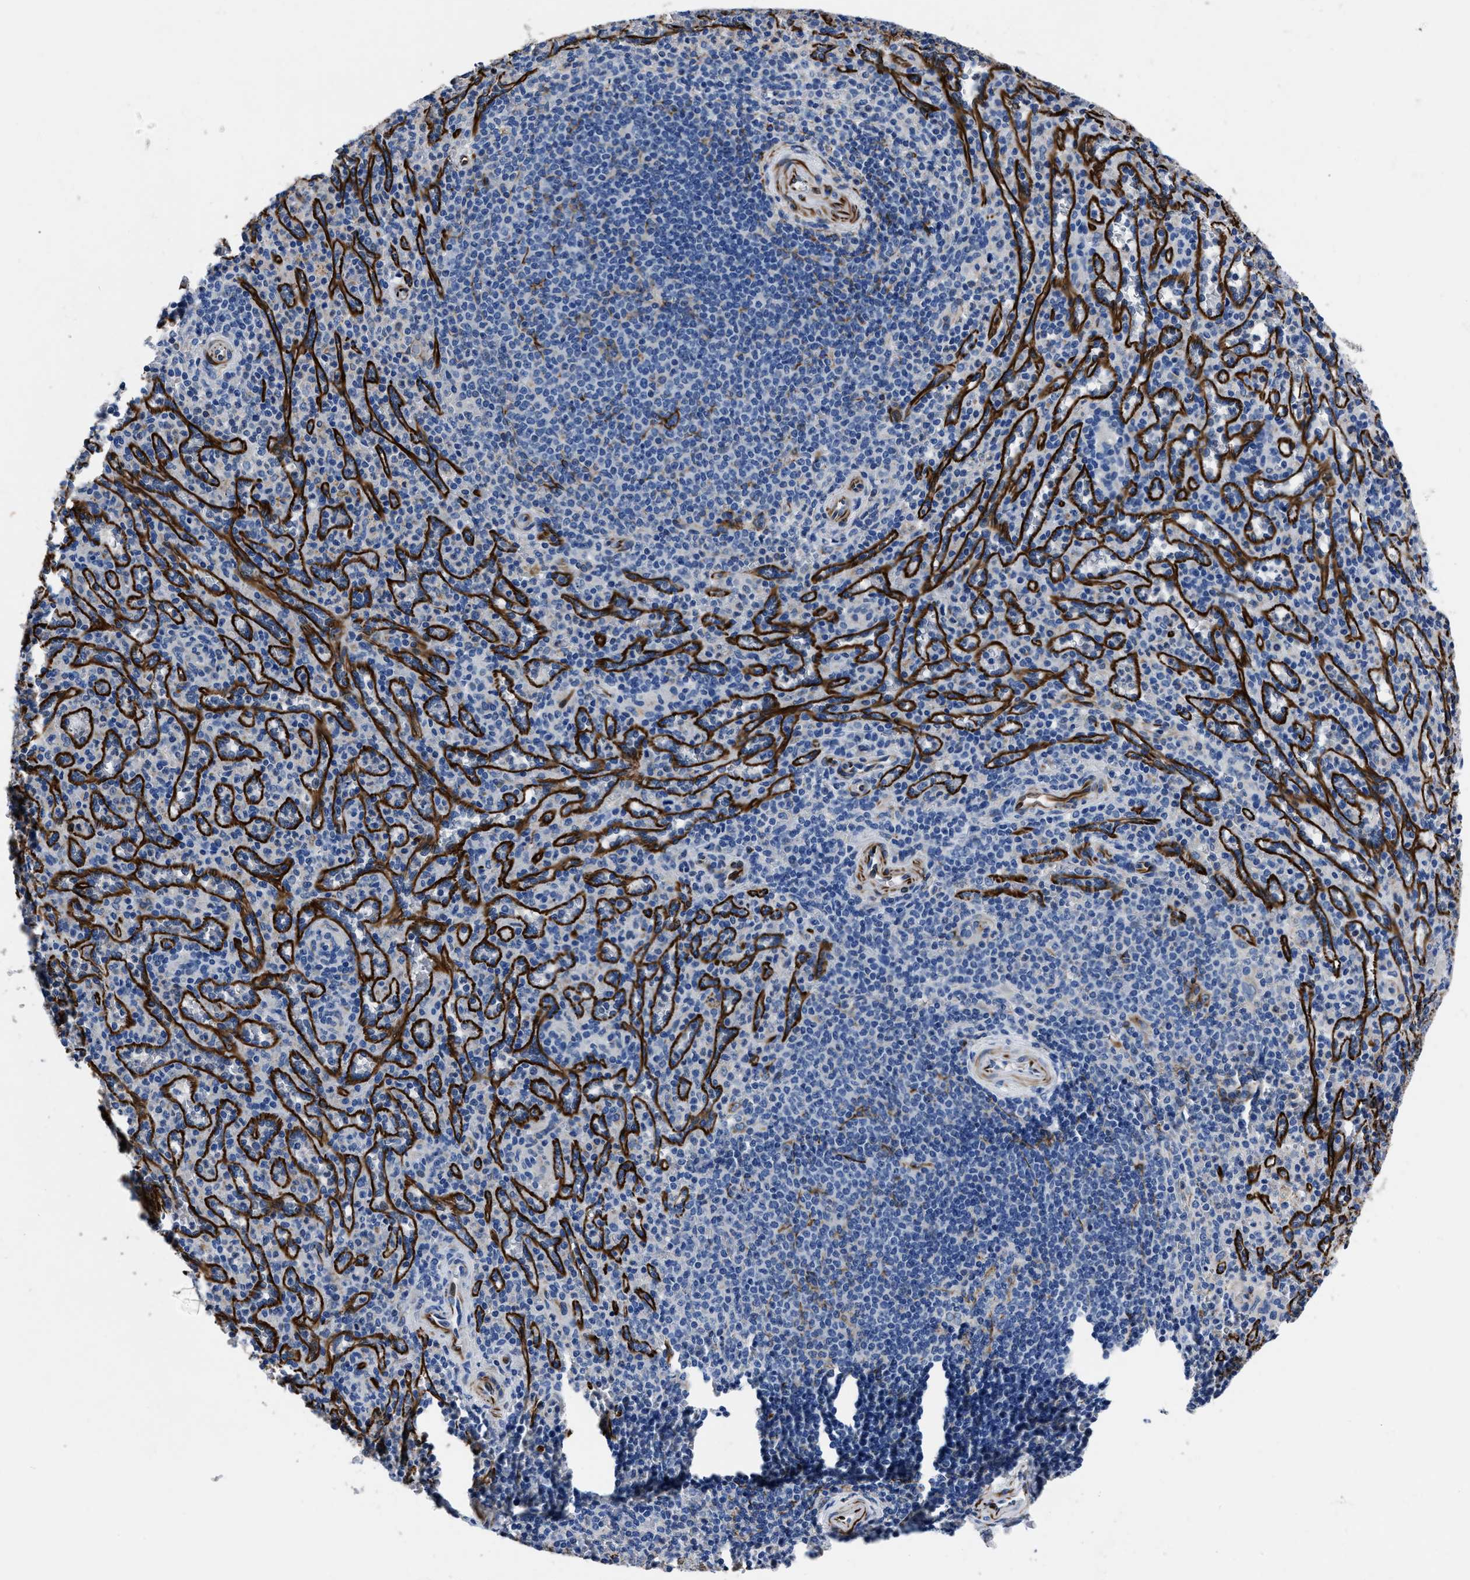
{"staining": {"intensity": "negative", "quantity": "none", "location": "none"}, "tissue": "spleen", "cell_type": "Cells in red pulp", "image_type": "normal", "snomed": [{"axis": "morphology", "description": "Normal tissue, NOS"}, {"axis": "topography", "description": "Spleen"}], "caption": "This is an immunohistochemistry (IHC) micrograph of unremarkable human spleen. There is no positivity in cells in red pulp.", "gene": "OR10G3", "patient": {"sex": "male", "age": 36}}